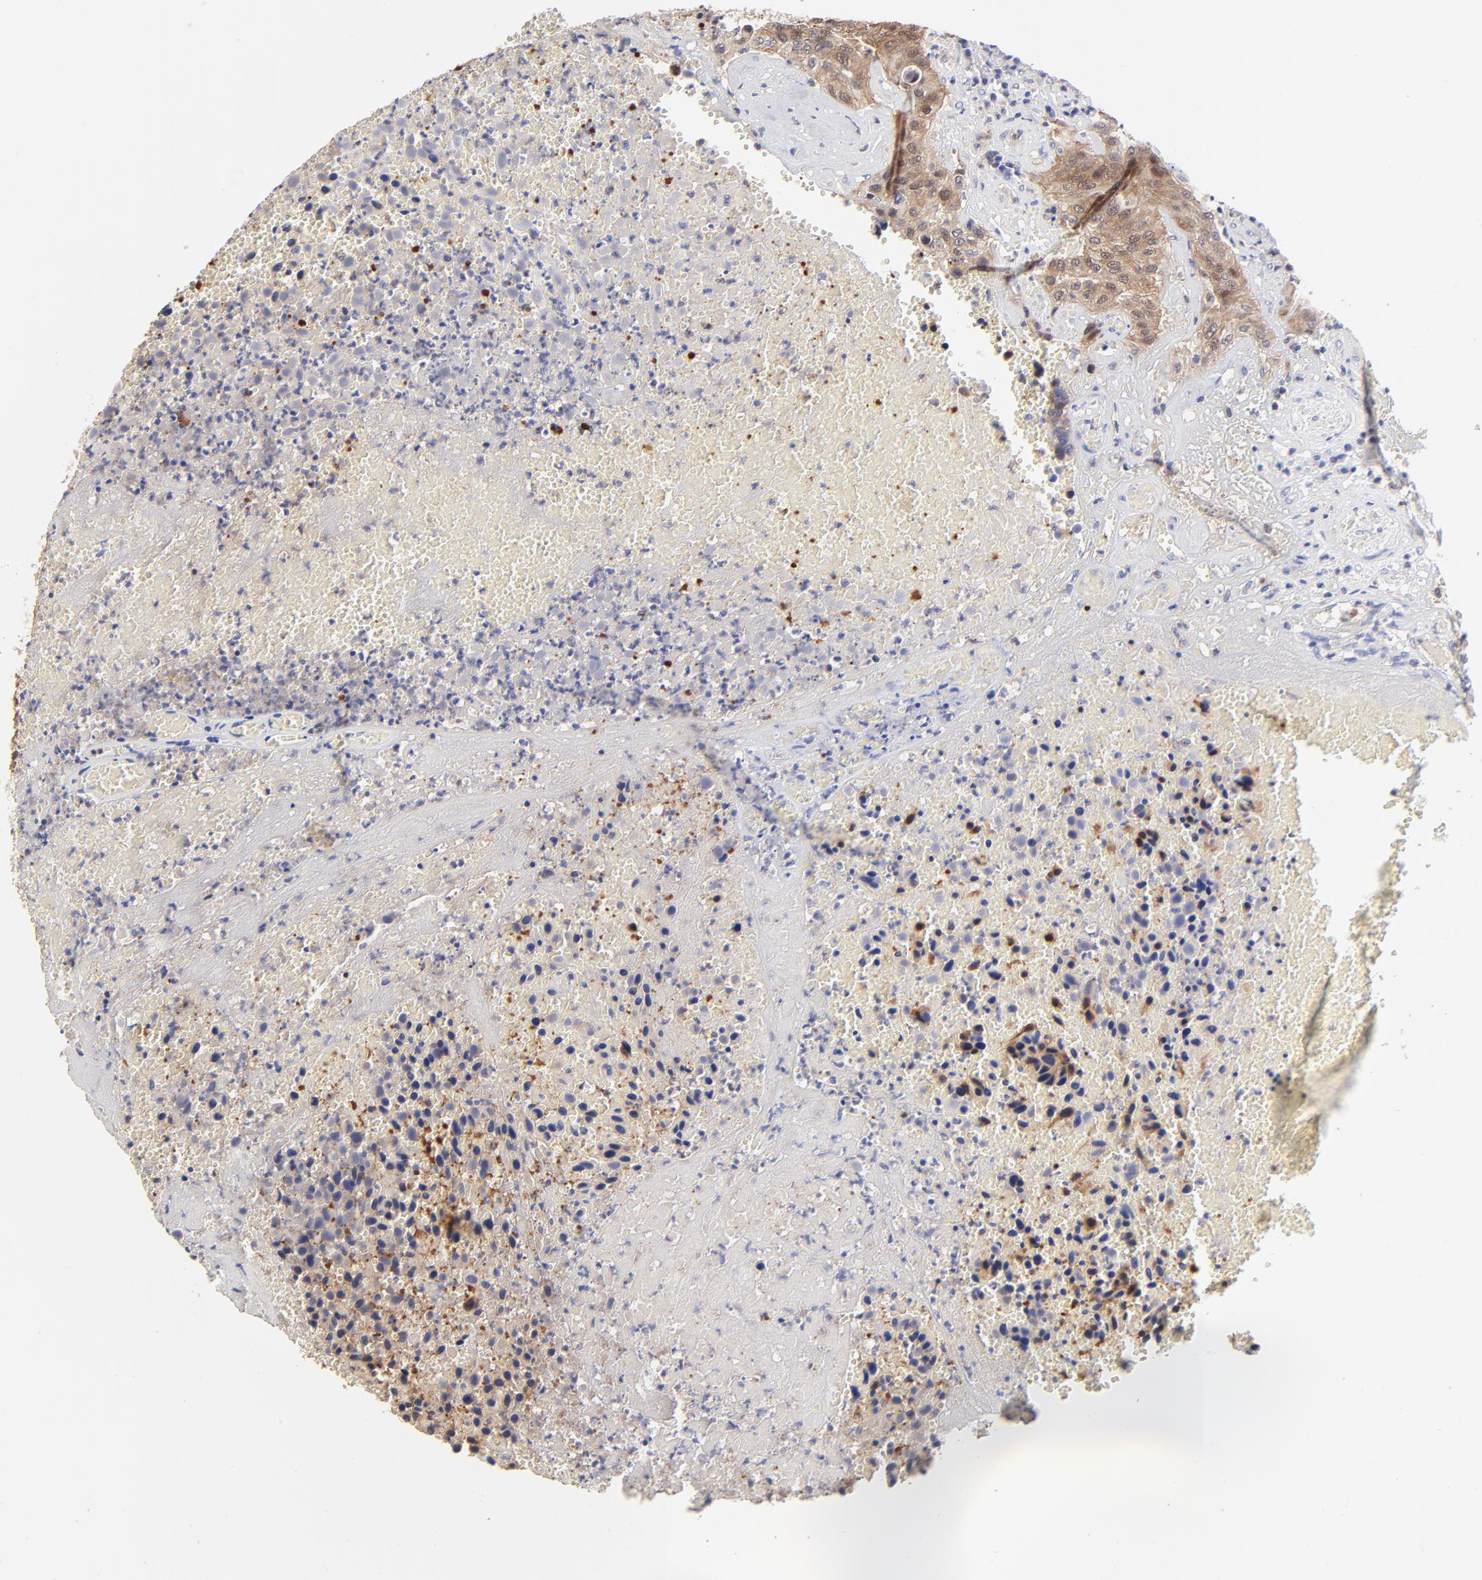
{"staining": {"intensity": "moderate", "quantity": ">75%", "location": "cytoplasmic/membranous,nuclear"}, "tissue": "urothelial cancer", "cell_type": "Tumor cells", "image_type": "cancer", "snomed": [{"axis": "morphology", "description": "Urothelial carcinoma, High grade"}, {"axis": "topography", "description": "Urinary bladder"}], "caption": "High-grade urothelial carcinoma stained for a protein (brown) shows moderate cytoplasmic/membranous and nuclear positive expression in about >75% of tumor cells.", "gene": "DCTPP1", "patient": {"sex": "male", "age": 66}}